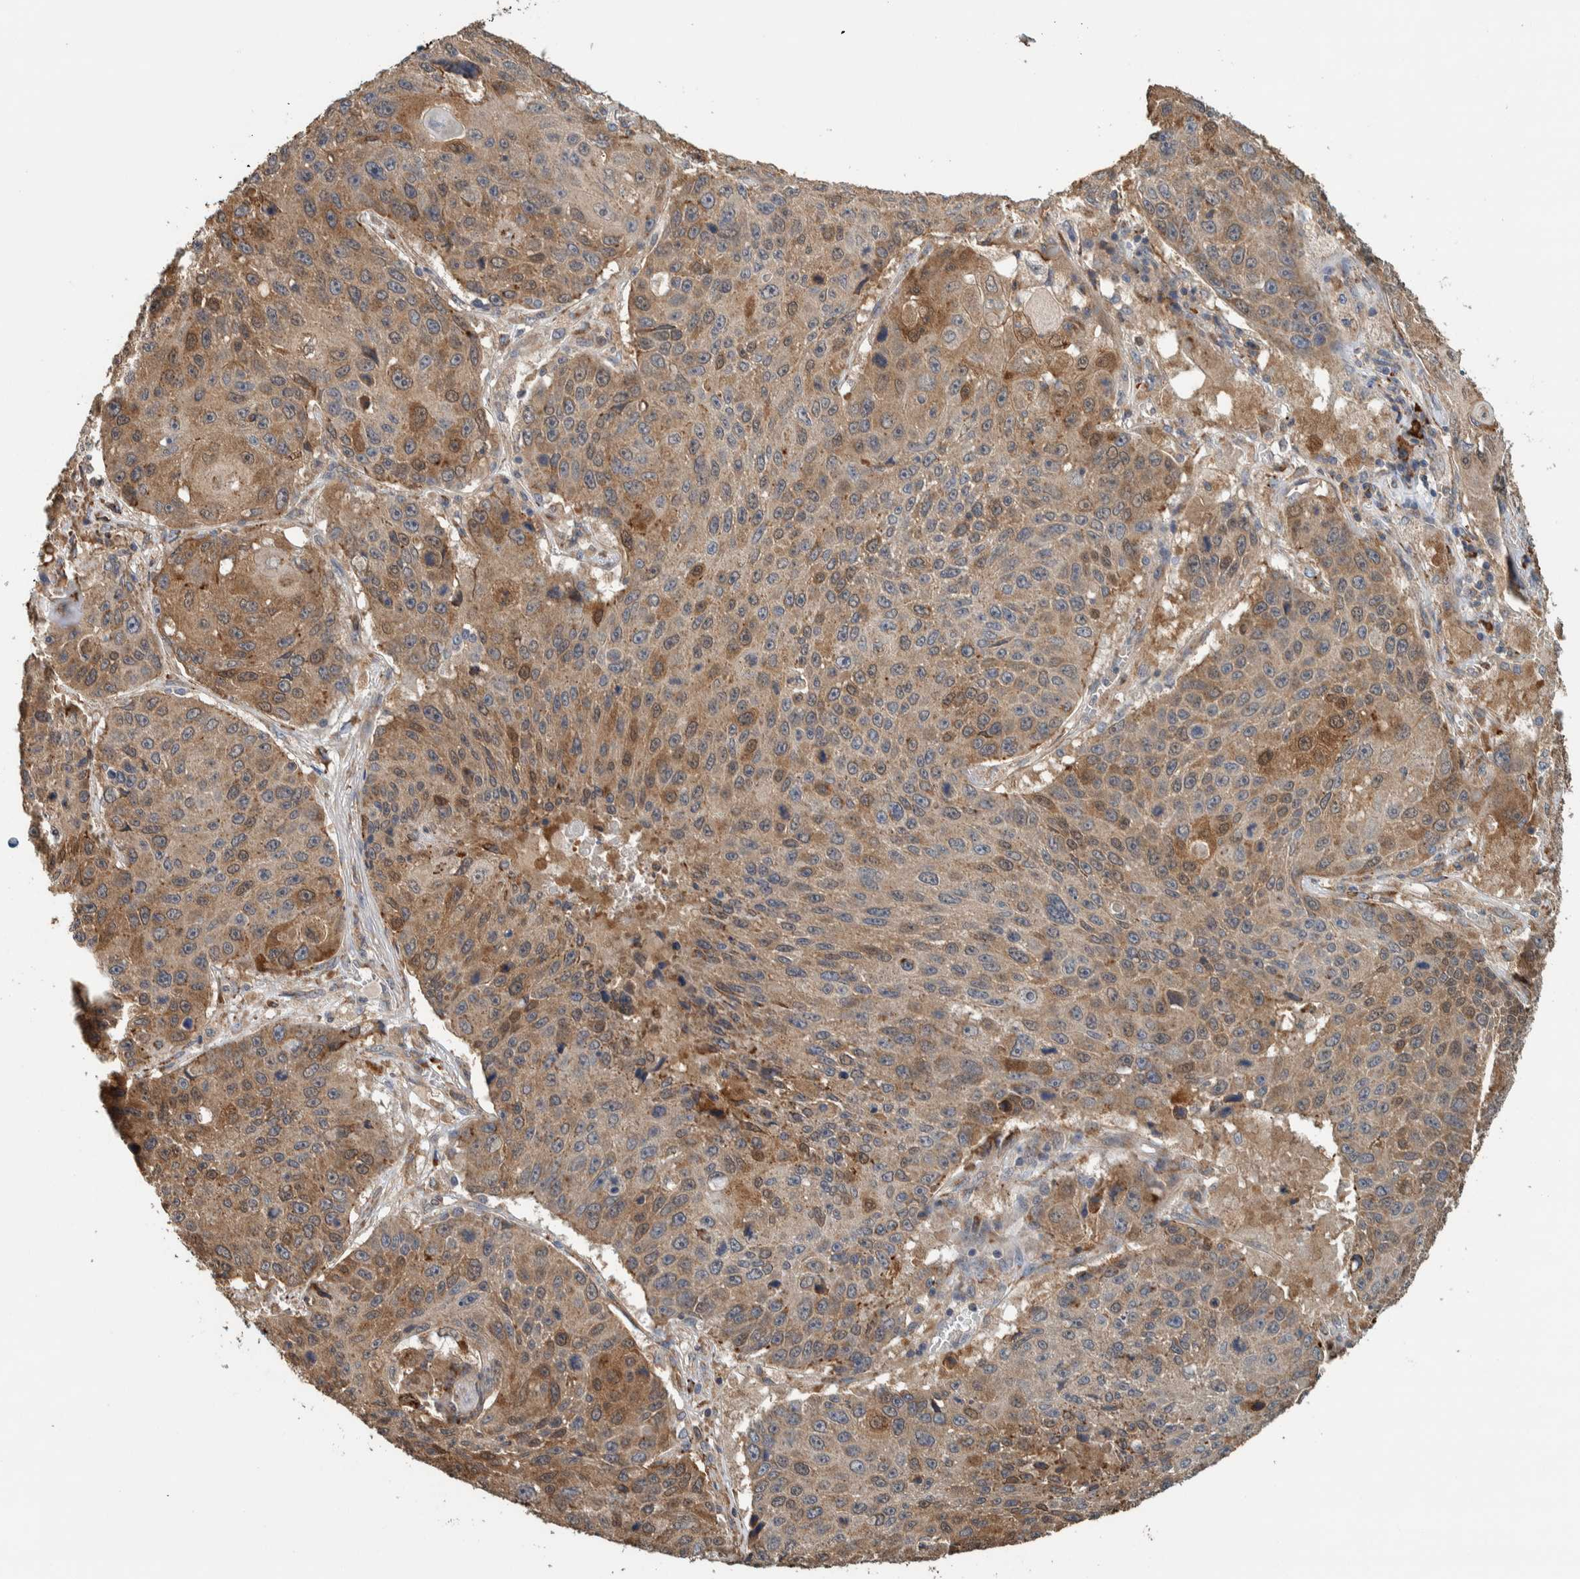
{"staining": {"intensity": "weak", "quantity": ">75%", "location": "cytoplasmic/membranous"}, "tissue": "lung cancer", "cell_type": "Tumor cells", "image_type": "cancer", "snomed": [{"axis": "morphology", "description": "Squamous cell carcinoma, NOS"}, {"axis": "topography", "description": "Lung"}], "caption": "Immunohistochemistry (IHC) photomicrograph of squamous cell carcinoma (lung) stained for a protein (brown), which demonstrates low levels of weak cytoplasmic/membranous positivity in approximately >75% of tumor cells.", "gene": "PLA2G3", "patient": {"sex": "male", "age": 61}}